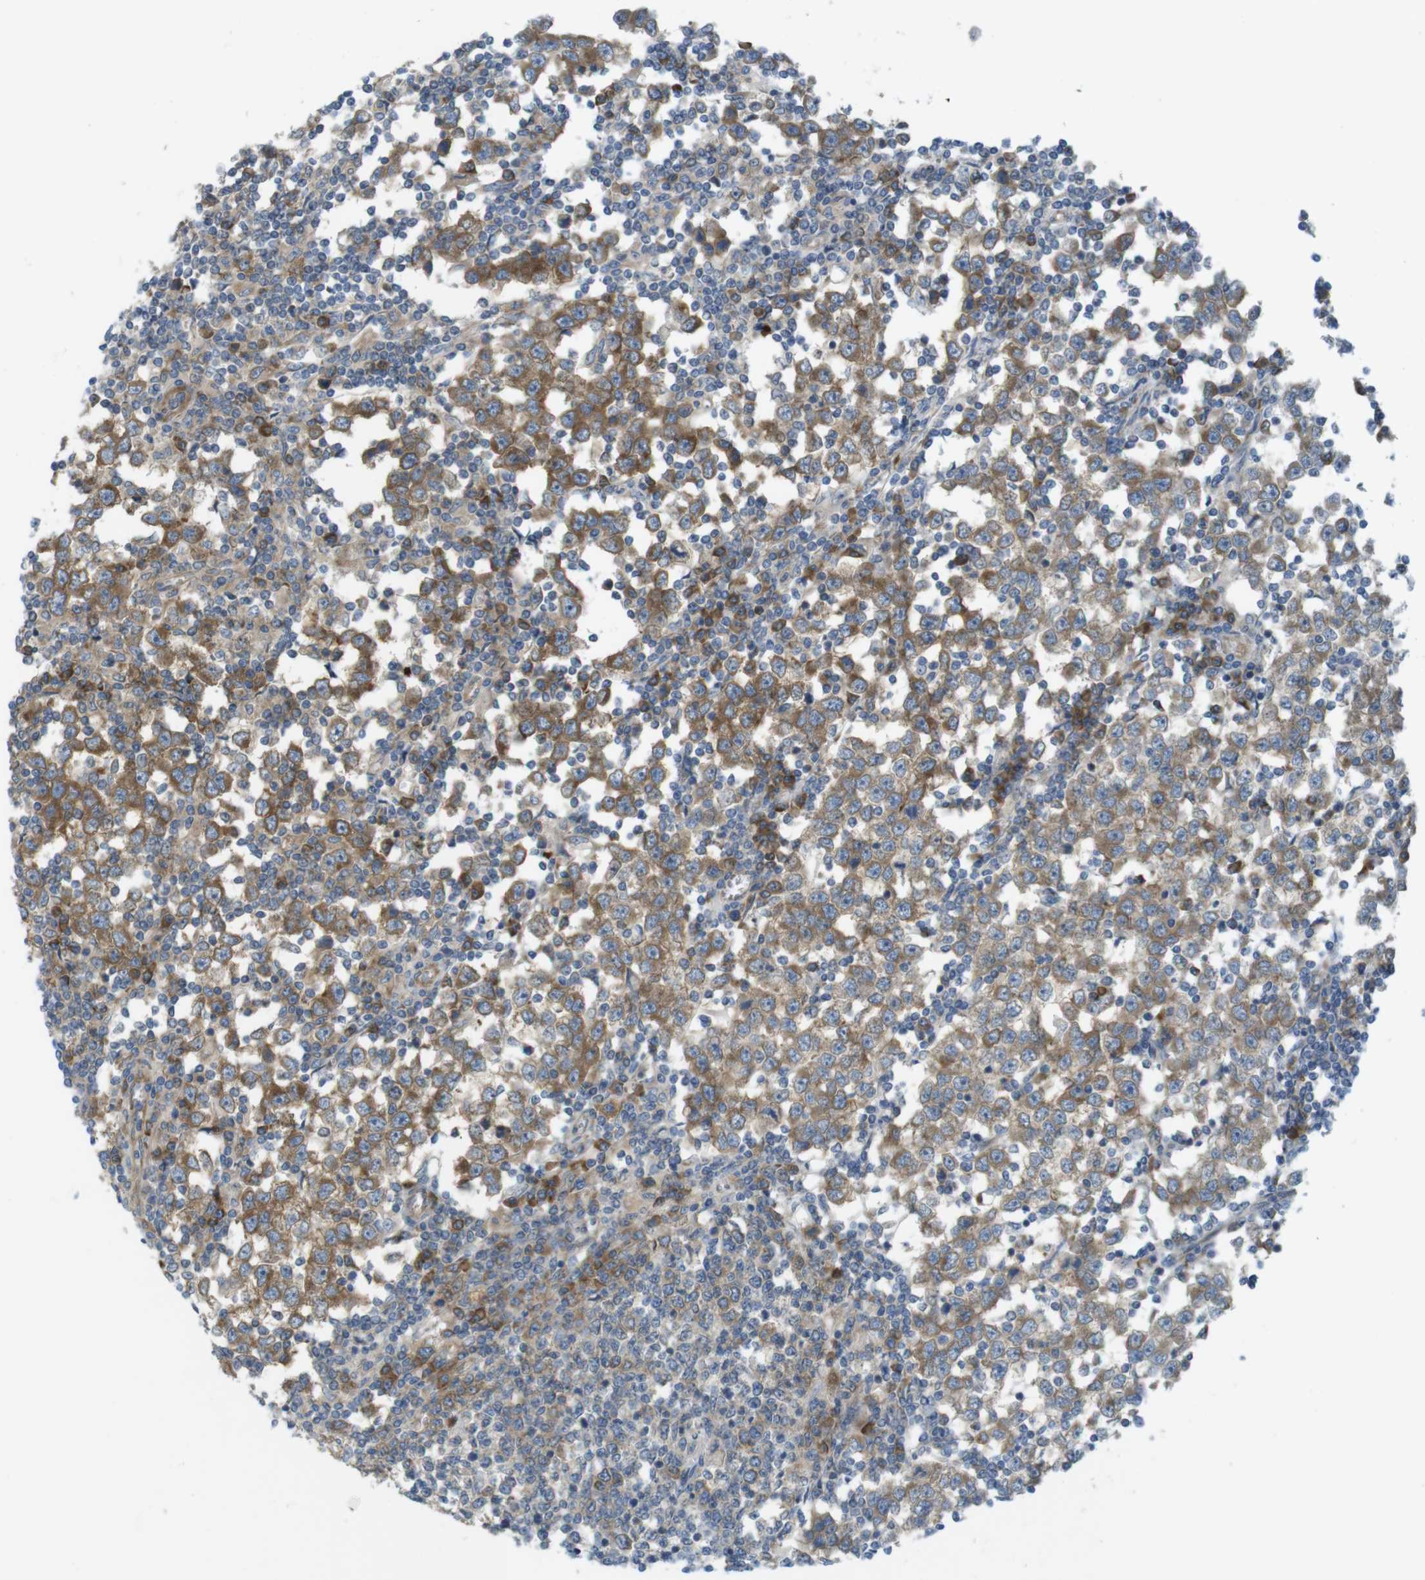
{"staining": {"intensity": "moderate", "quantity": ">75%", "location": "cytoplasmic/membranous"}, "tissue": "testis cancer", "cell_type": "Tumor cells", "image_type": "cancer", "snomed": [{"axis": "morphology", "description": "Seminoma, NOS"}, {"axis": "topography", "description": "Testis"}], "caption": "Protein expression analysis of seminoma (testis) displays moderate cytoplasmic/membranous expression in approximately >75% of tumor cells. The staining is performed using DAB (3,3'-diaminobenzidine) brown chromogen to label protein expression. The nuclei are counter-stained blue using hematoxylin.", "gene": "GJC3", "patient": {"sex": "male", "age": 65}}